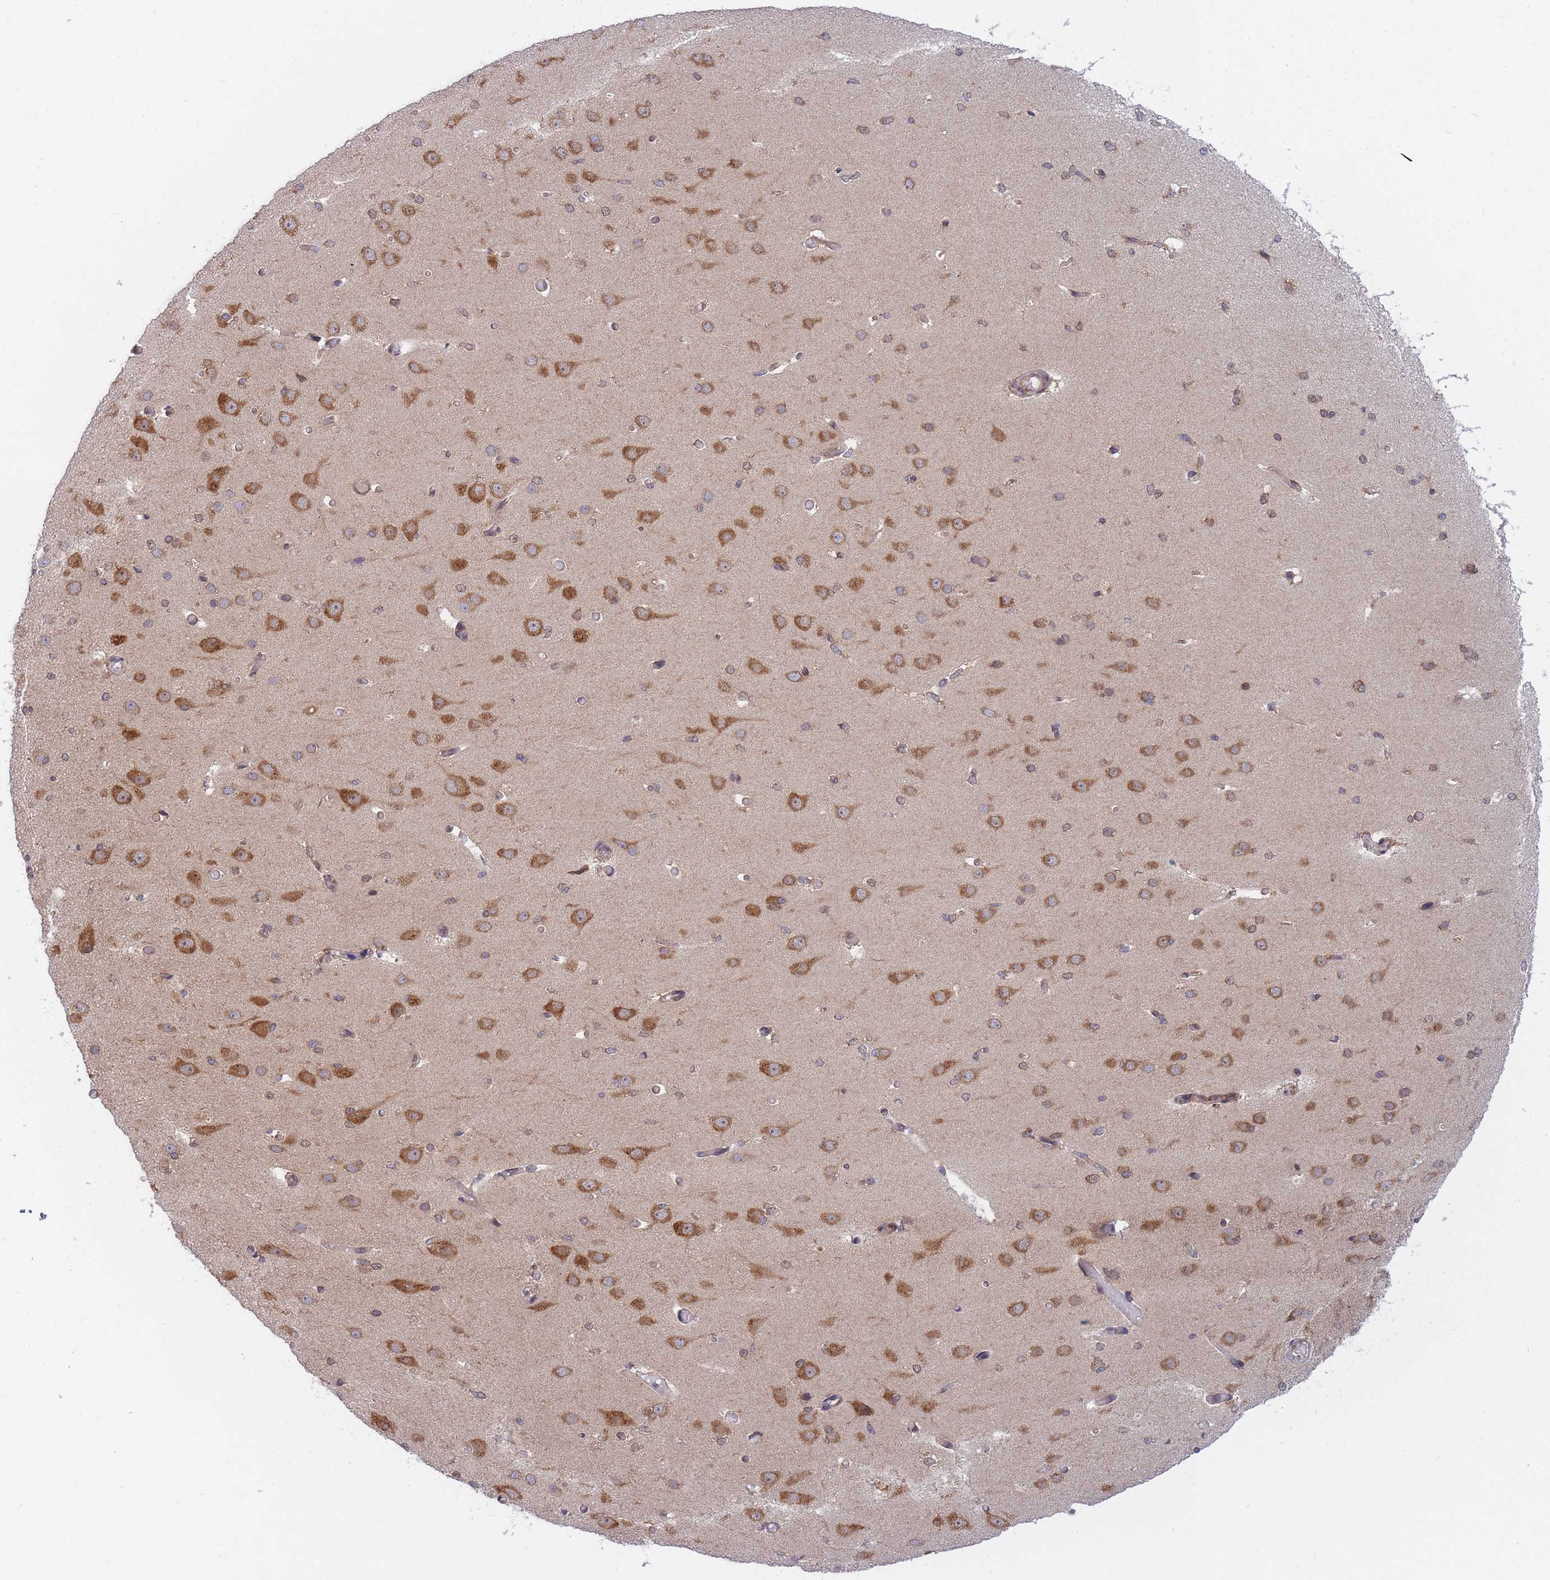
{"staining": {"intensity": "moderate", "quantity": ">75%", "location": "cytoplasmic/membranous"}, "tissue": "cerebral cortex", "cell_type": "Endothelial cells", "image_type": "normal", "snomed": [{"axis": "morphology", "description": "Normal tissue, NOS"}, {"axis": "morphology", "description": "Inflammation, NOS"}, {"axis": "topography", "description": "Cerebral cortex"}], "caption": "Moderate cytoplasmic/membranous protein staining is appreciated in approximately >75% of endothelial cells in cerebral cortex. (brown staining indicates protein expression, while blue staining denotes nuclei).", "gene": "CCDC124", "patient": {"sex": "male", "age": 6}}